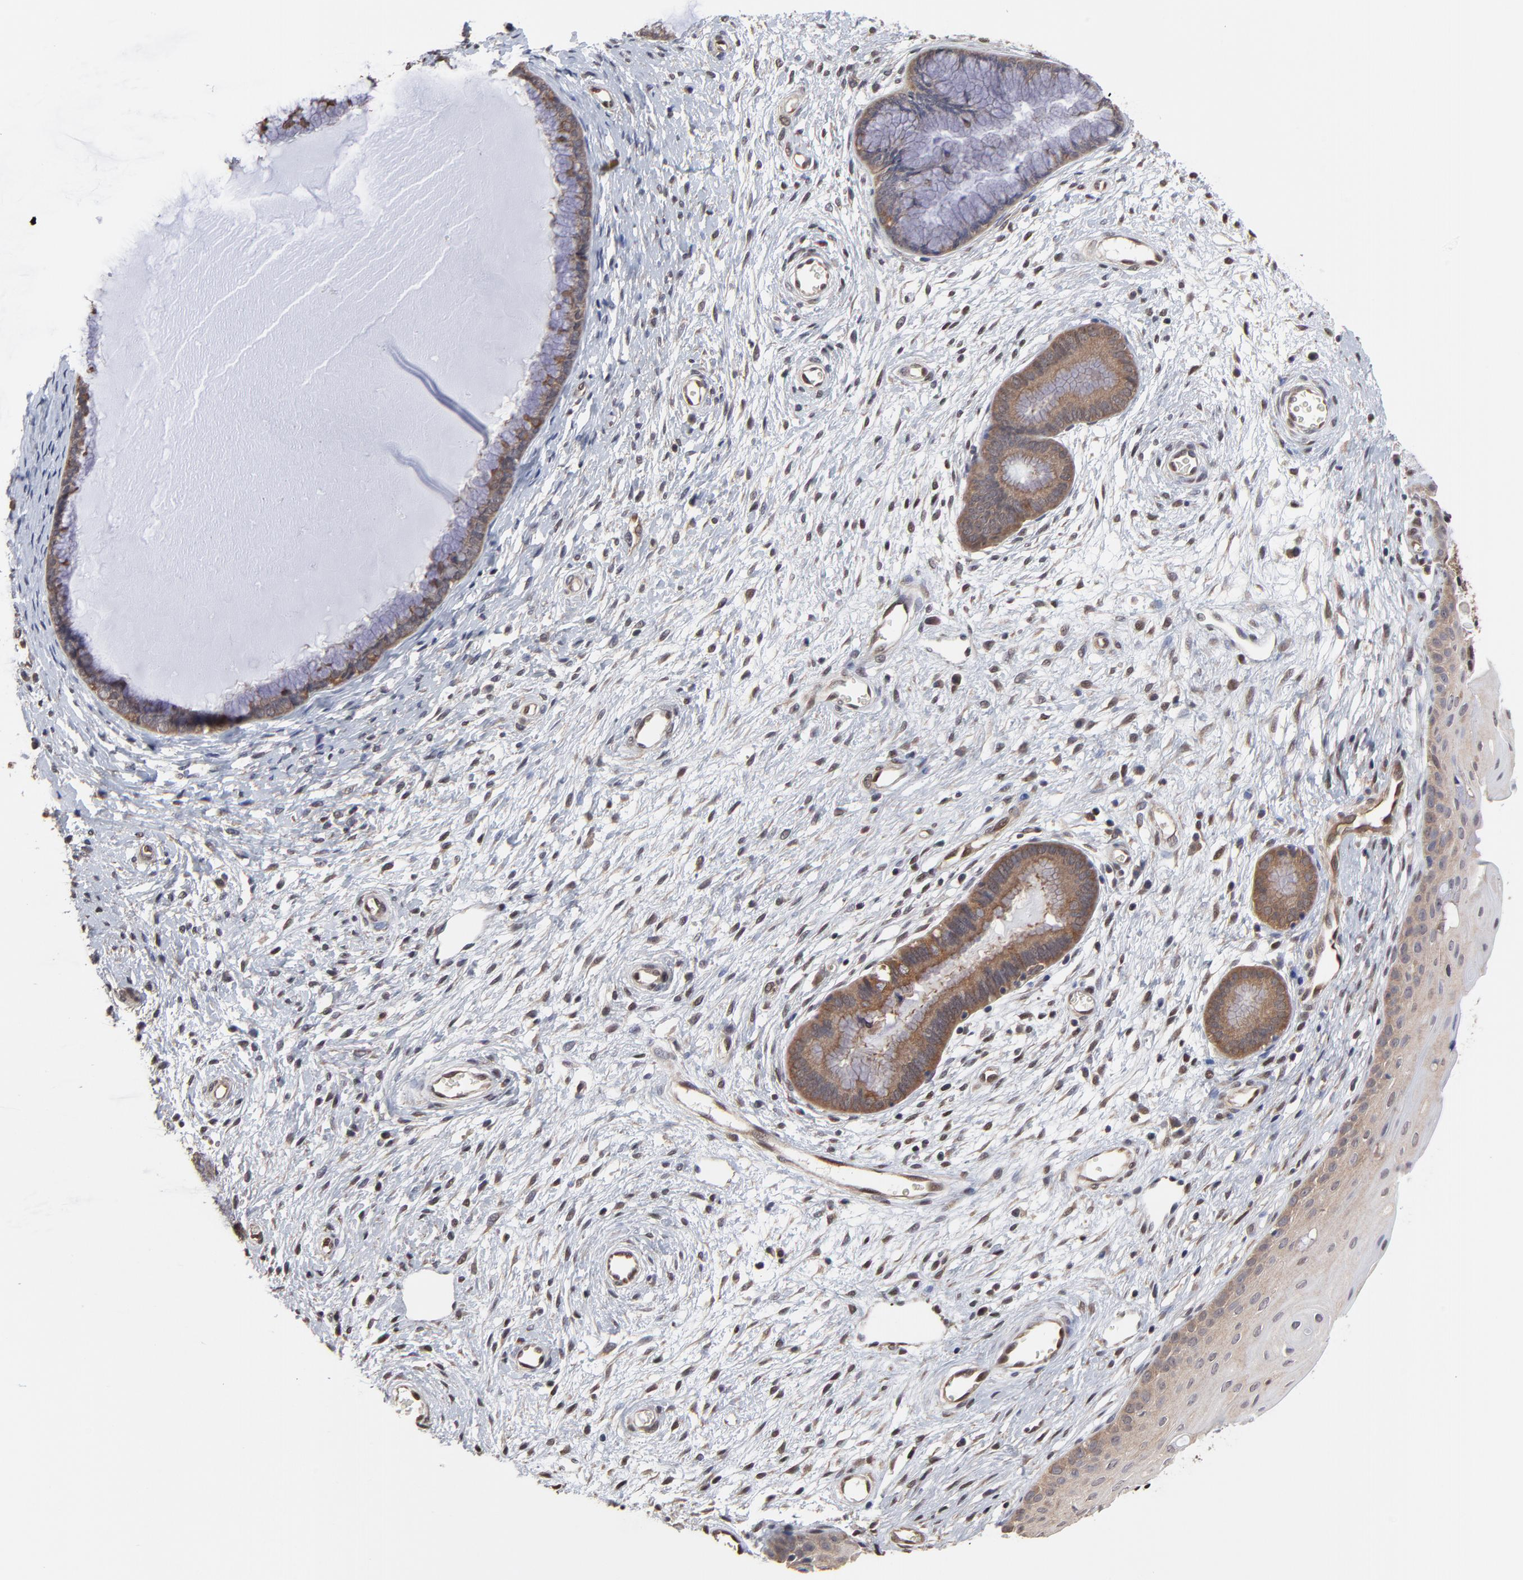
{"staining": {"intensity": "moderate", "quantity": ">75%", "location": "cytoplasmic/membranous"}, "tissue": "cervix", "cell_type": "Glandular cells", "image_type": "normal", "snomed": [{"axis": "morphology", "description": "Normal tissue, NOS"}, {"axis": "topography", "description": "Cervix"}], "caption": "Immunohistochemistry (IHC) micrograph of normal cervix stained for a protein (brown), which reveals medium levels of moderate cytoplasmic/membranous expression in about >75% of glandular cells.", "gene": "CCT2", "patient": {"sex": "female", "age": 55}}